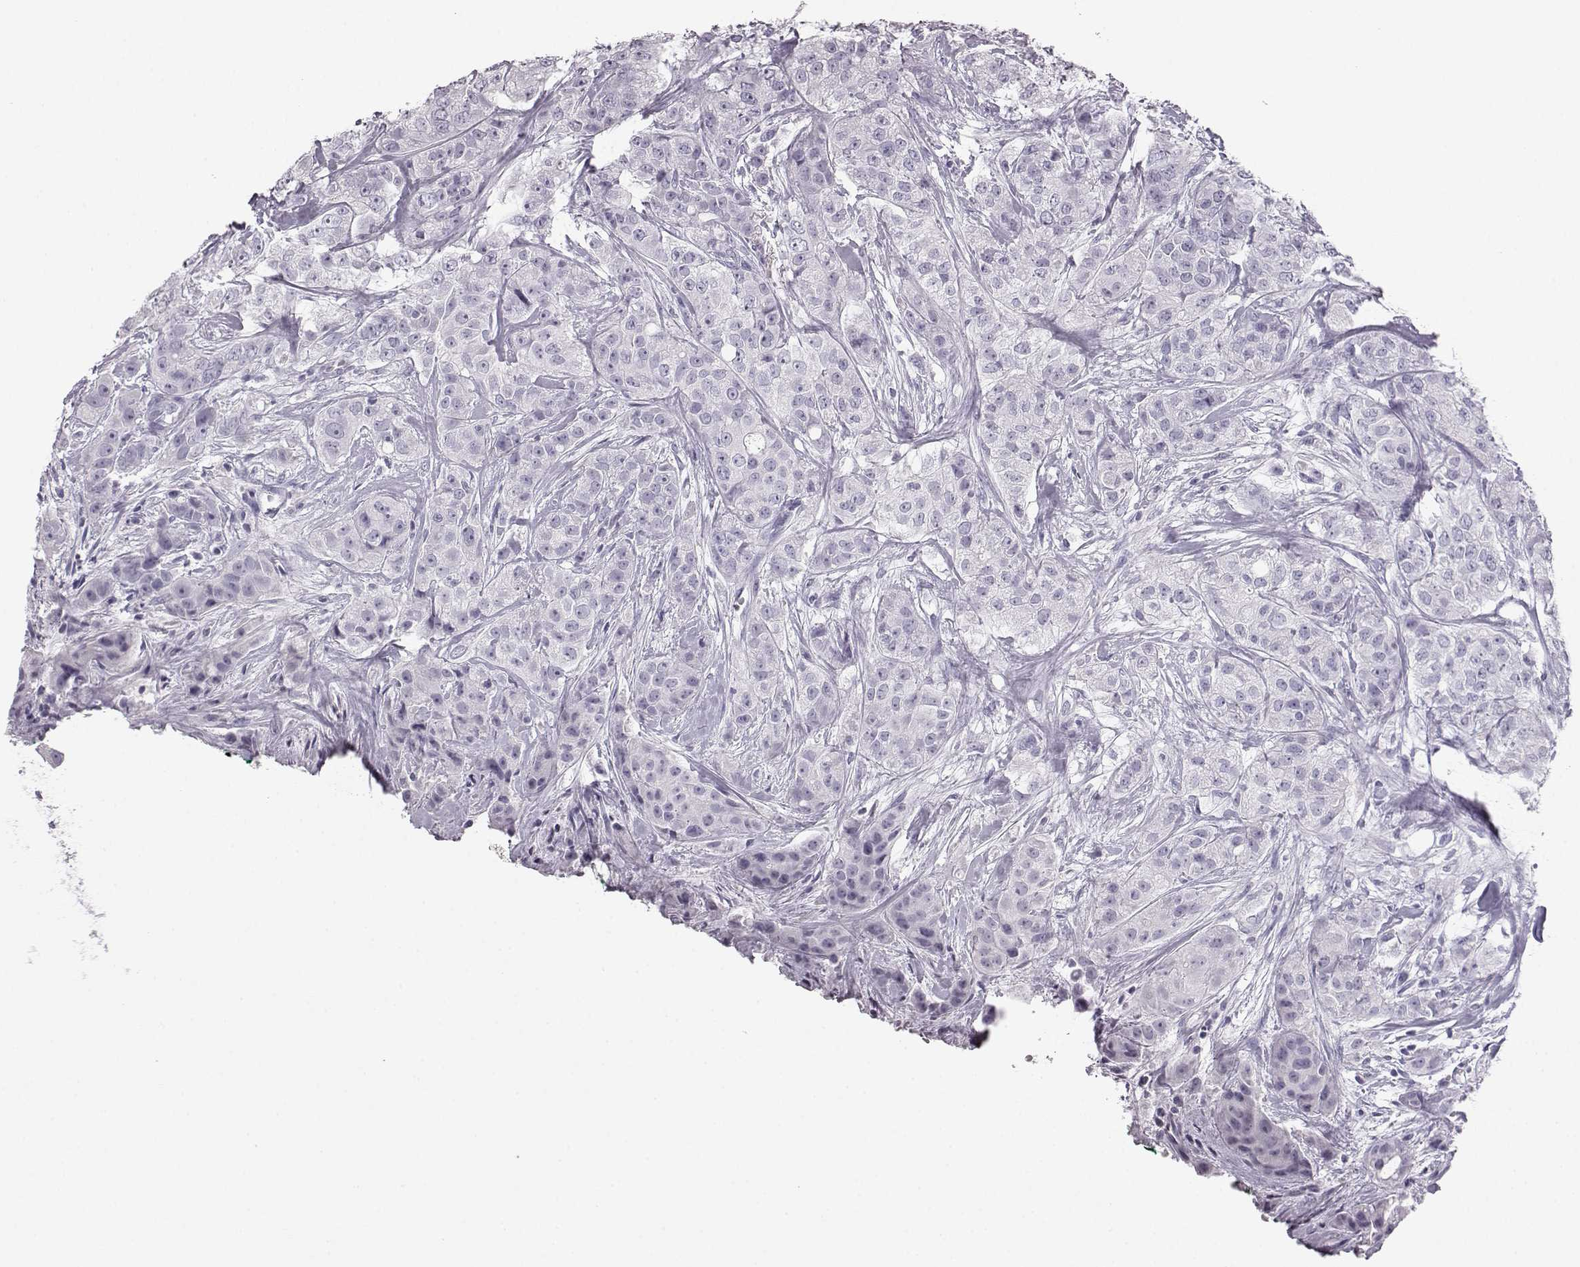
{"staining": {"intensity": "negative", "quantity": "none", "location": "none"}, "tissue": "breast cancer", "cell_type": "Tumor cells", "image_type": "cancer", "snomed": [{"axis": "morphology", "description": "Duct carcinoma"}, {"axis": "topography", "description": "Breast"}], "caption": "Histopathology image shows no significant protein positivity in tumor cells of breast cancer (infiltrating ductal carcinoma). (DAB (3,3'-diaminobenzidine) IHC with hematoxylin counter stain).", "gene": "BFSP2", "patient": {"sex": "female", "age": 43}}